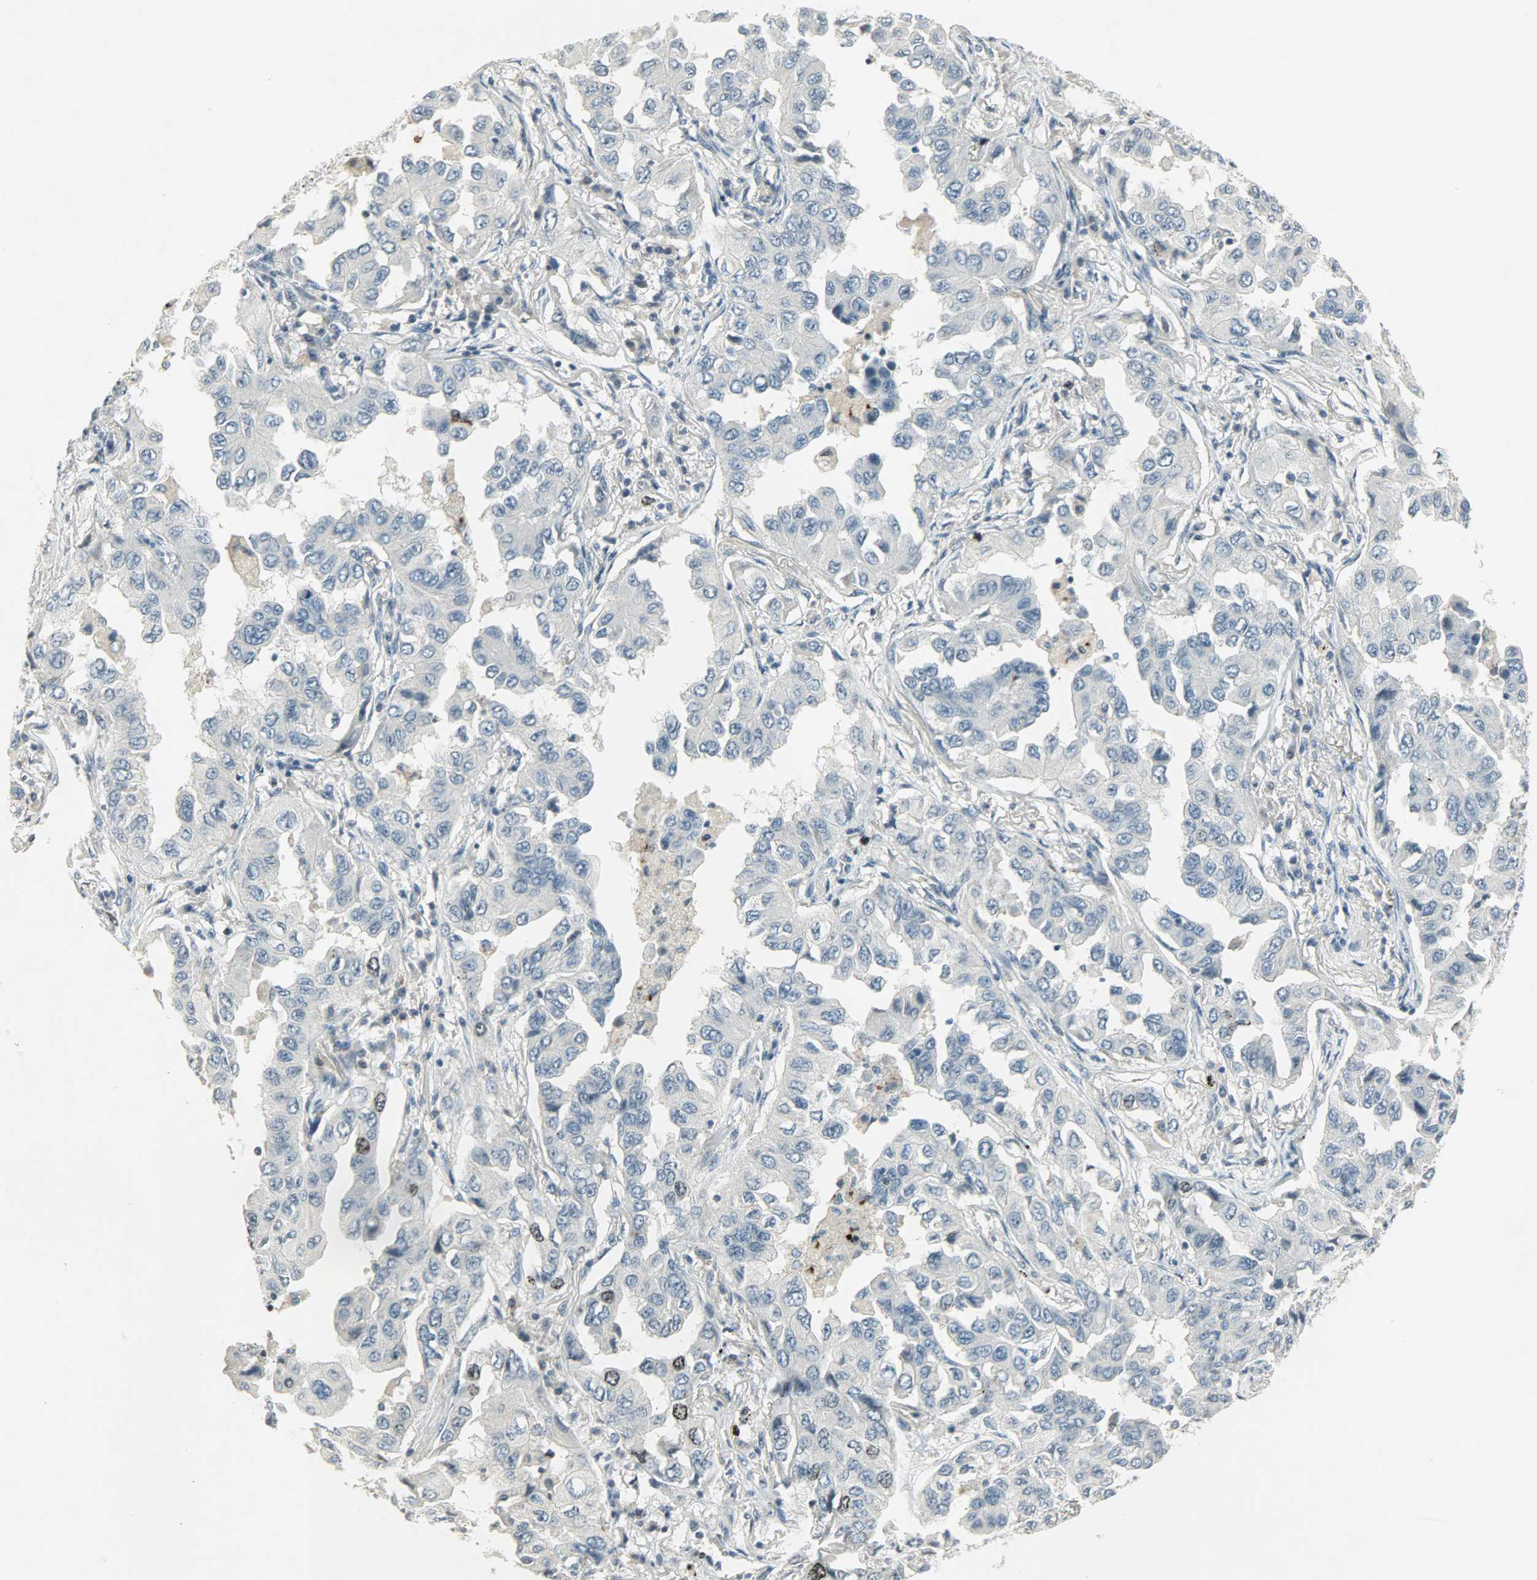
{"staining": {"intensity": "moderate", "quantity": "<25%", "location": "nuclear"}, "tissue": "lung cancer", "cell_type": "Tumor cells", "image_type": "cancer", "snomed": [{"axis": "morphology", "description": "Adenocarcinoma, NOS"}, {"axis": "topography", "description": "Lung"}], "caption": "A photomicrograph of human lung cancer stained for a protein exhibits moderate nuclear brown staining in tumor cells. Using DAB (3,3'-diaminobenzidine) (brown) and hematoxylin (blue) stains, captured at high magnification using brightfield microscopy.", "gene": "AURKB", "patient": {"sex": "female", "age": 65}}